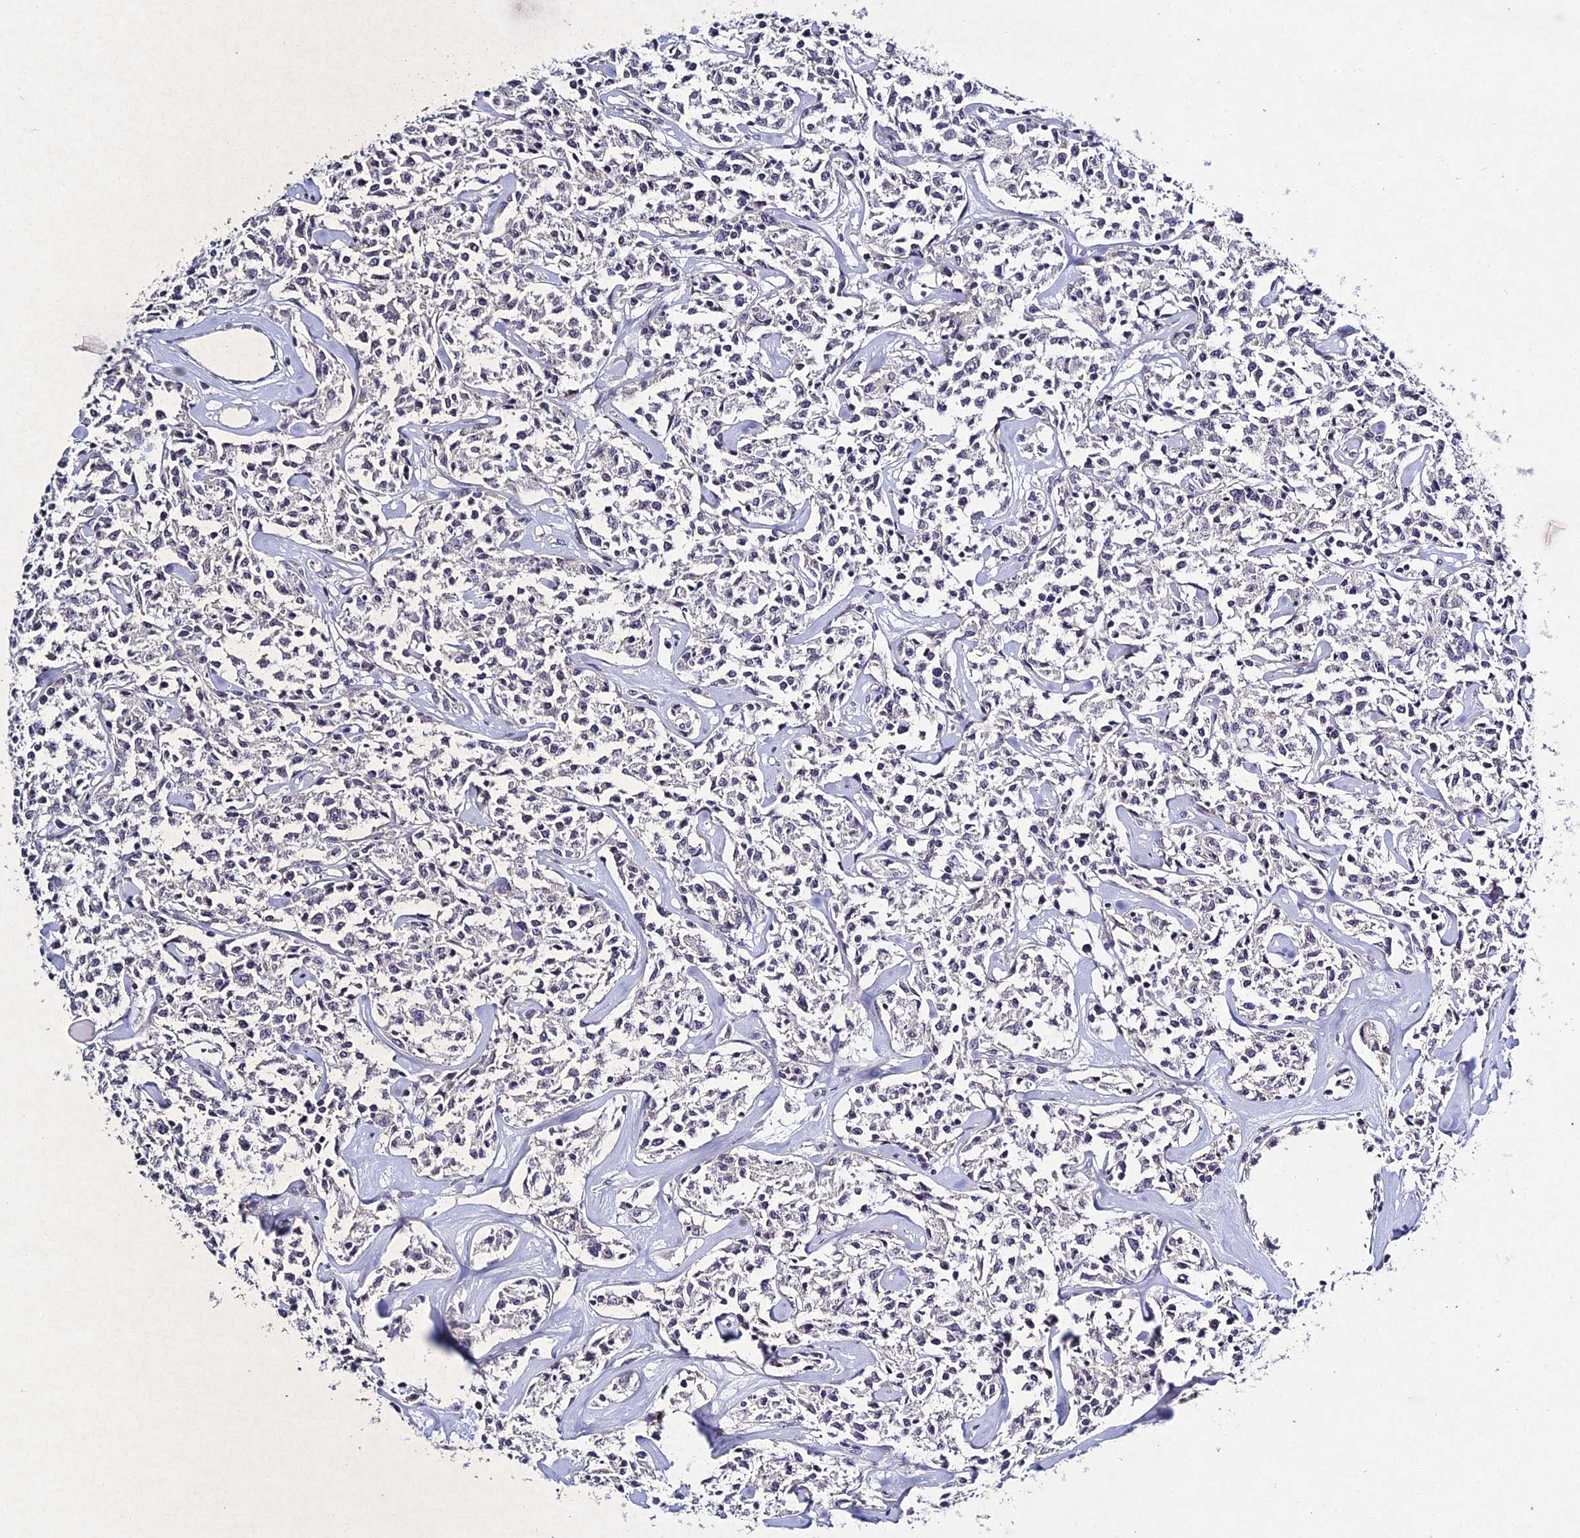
{"staining": {"intensity": "negative", "quantity": "none", "location": "none"}, "tissue": "lymphoma", "cell_type": "Tumor cells", "image_type": "cancer", "snomed": [{"axis": "morphology", "description": "Malignant lymphoma, non-Hodgkin's type, Low grade"}, {"axis": "topography", "description": "Small intestine"}], "caption": "IHC of human low-grade malignant lymphoma, non-Hodgkin's type shows no staining in tumor cells.", "gene": "CHST5", "patient": {"sex": "female", "age": 59}}